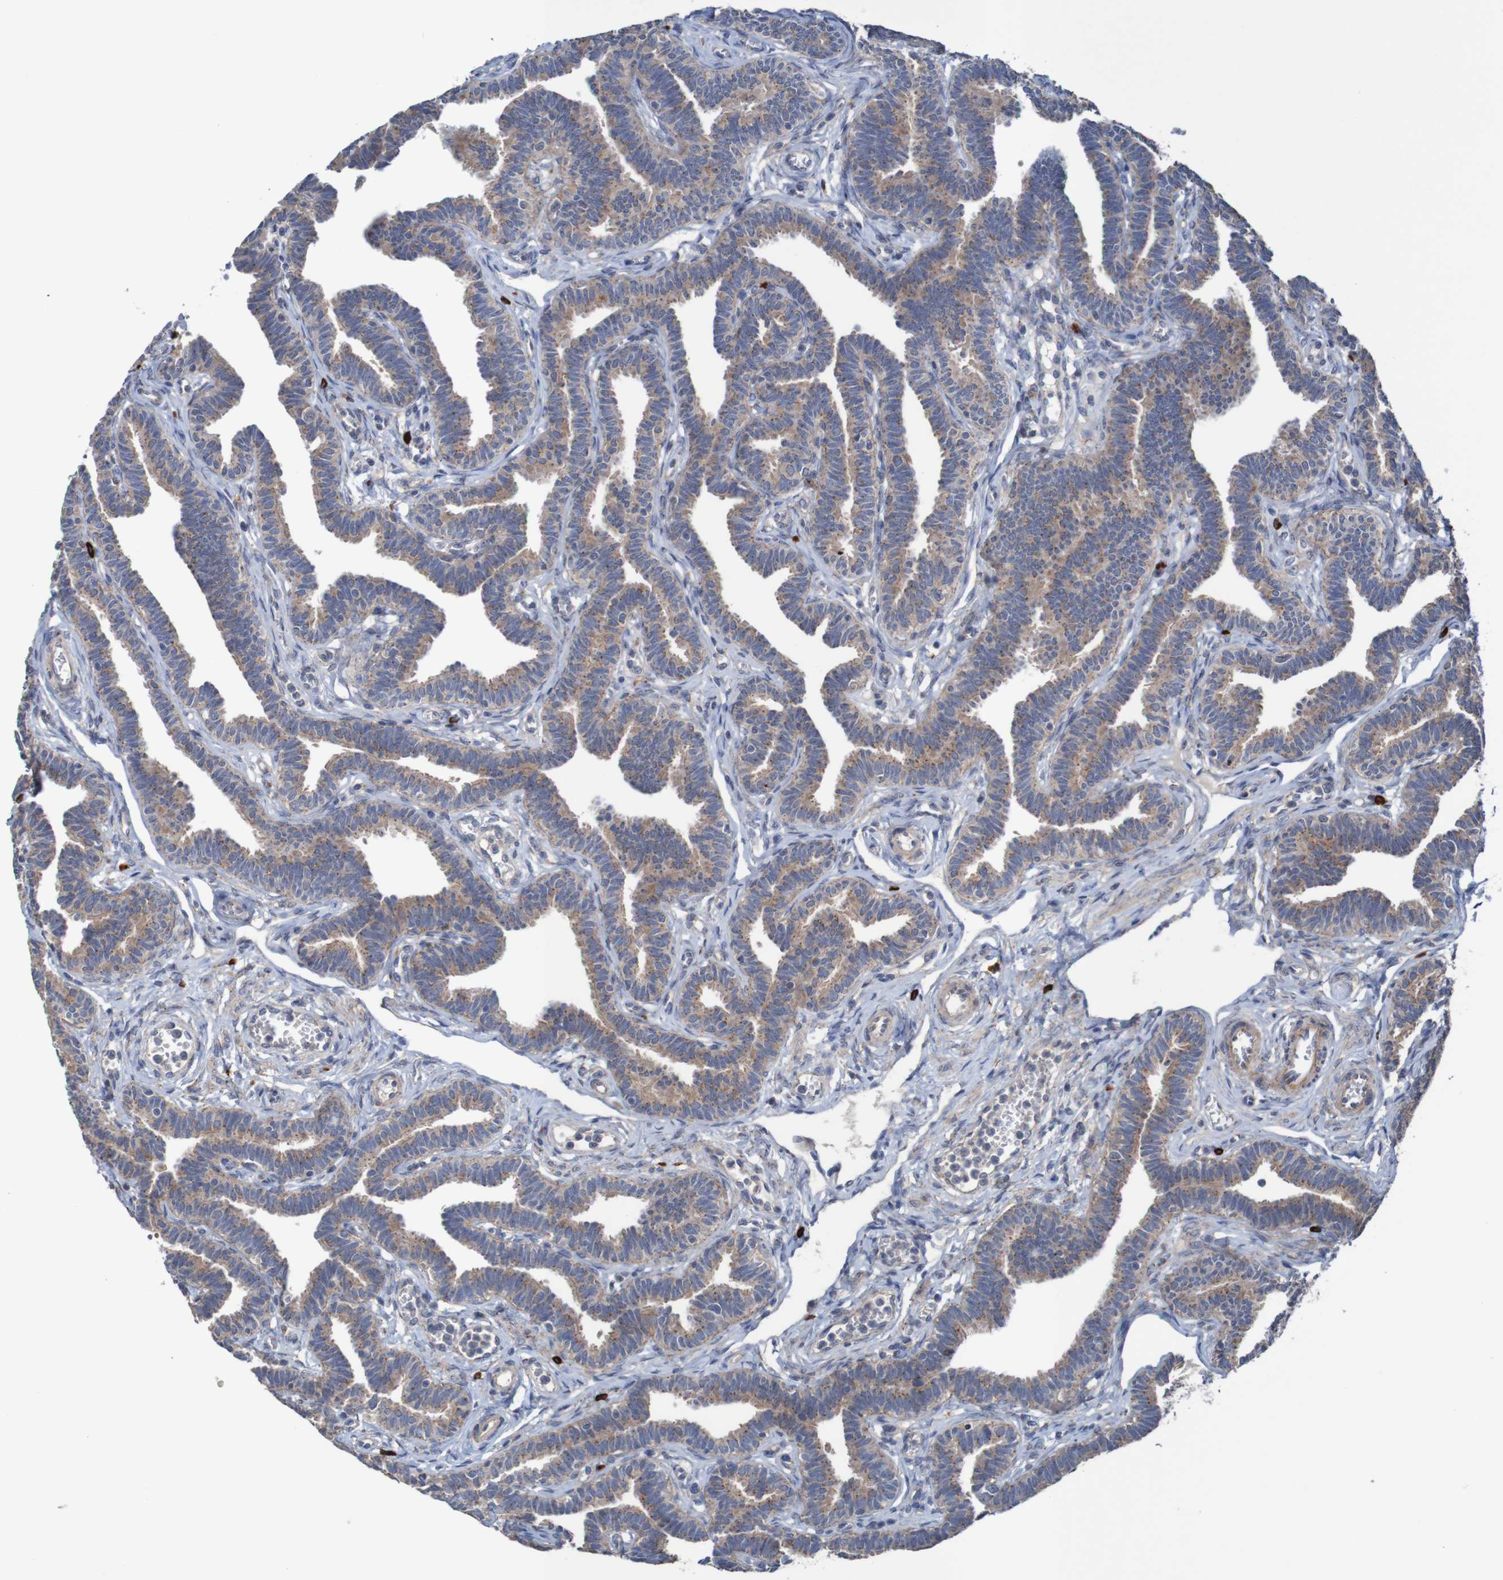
{"staining": {"intensity": "moderate", "quantity": ">75%", "location": "cytoplasmic/membranous"}, "tissue": "fallopian tube", "cell_type": "Glandular cells", "image_type": "normal", "snomed": [{"axis": "morphology", "description": "Normal tissue, NOS"}, {"axis": "topography", "description": "Fallopian tube"}, {"axis": "topography", "description": "Ovary"}], "caption": "A high-resolution micrograph shows IHC staining of benign fallopian tube, which displays moderate cytoplasmic/membranous staining in approximately >75% of glandular cells.", "gene": "ANGPT4", "patient": {"sex": "female", "age": 23}}